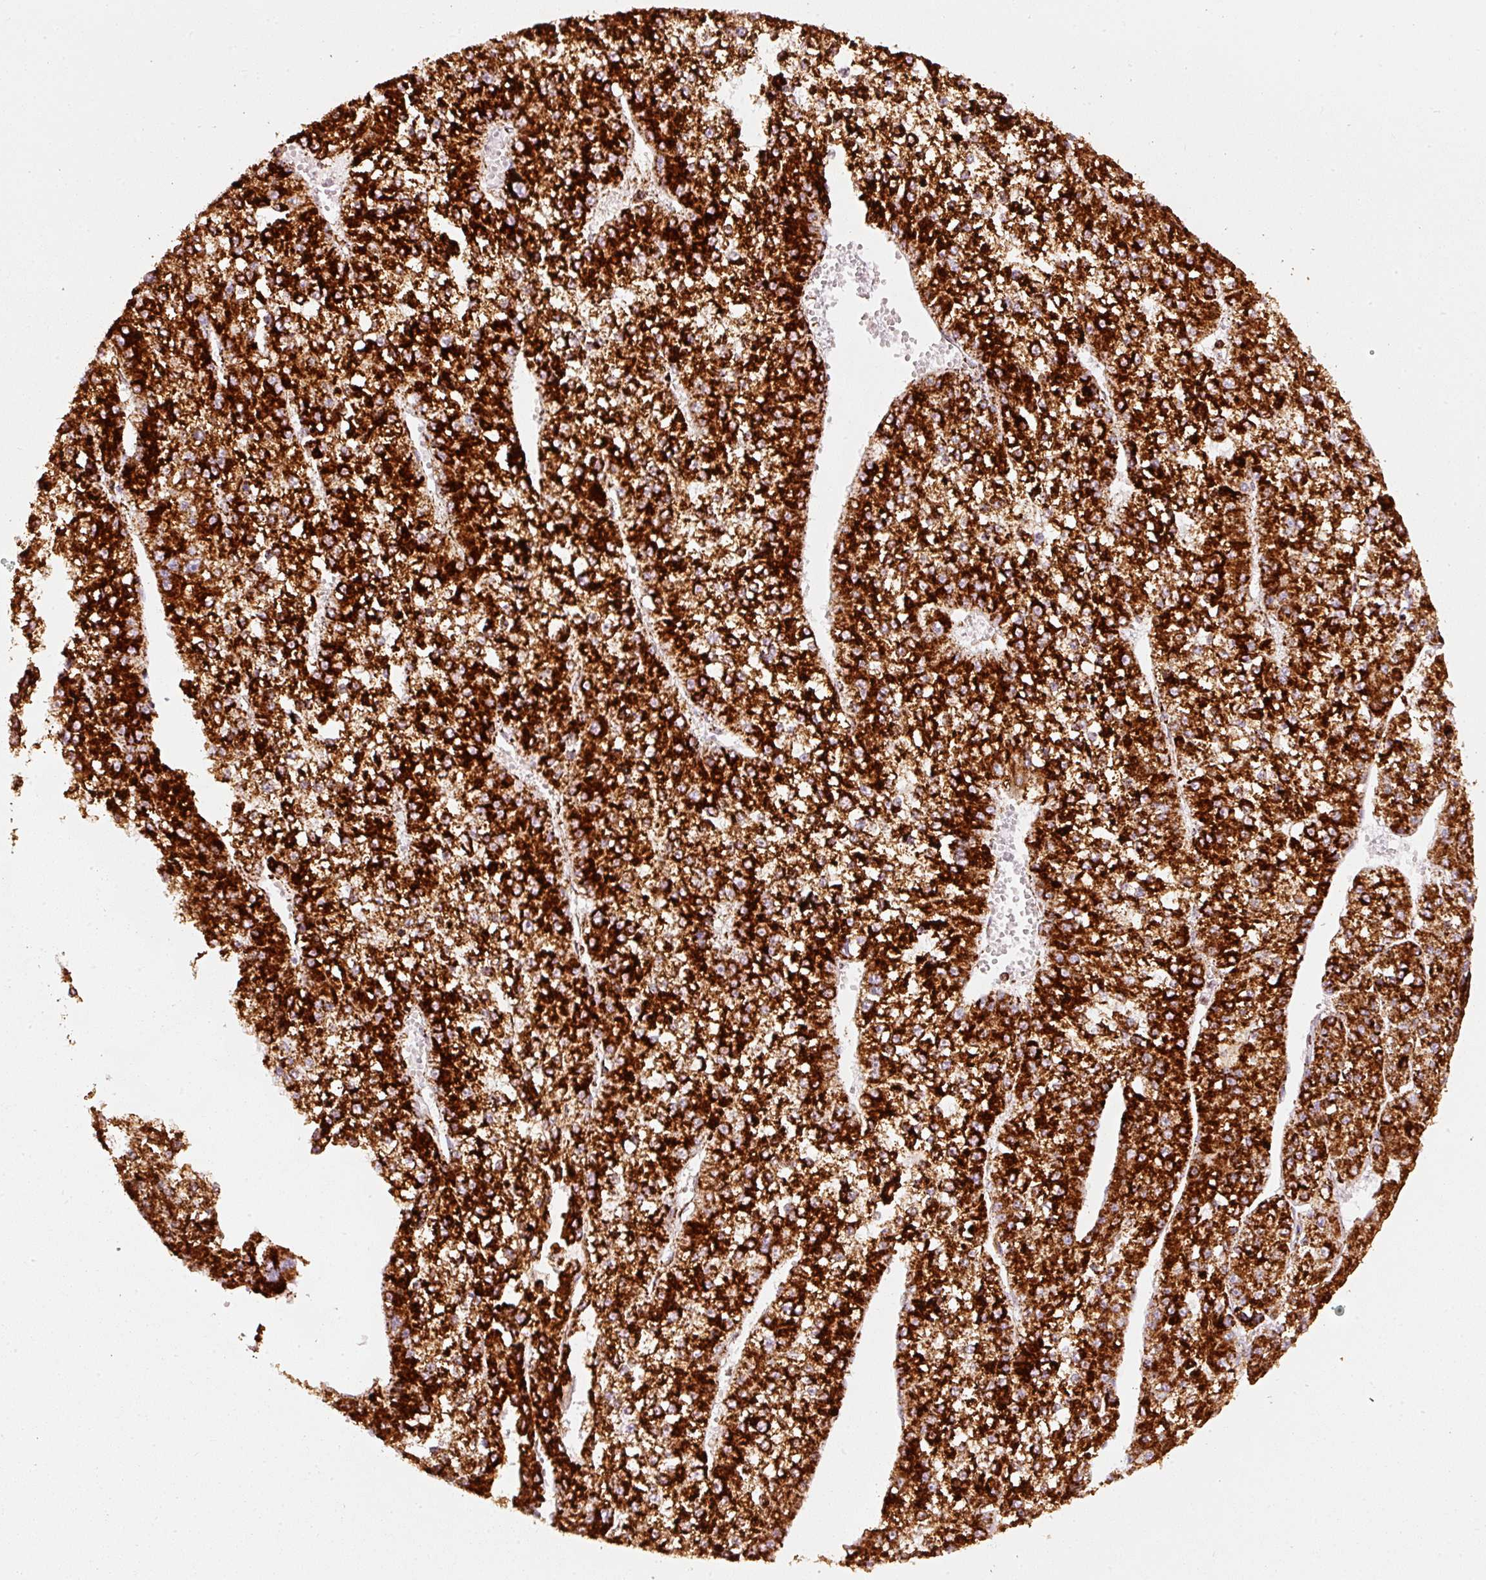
{"staining": {"intensity": "strong", "quantity": ">75%", "location": "cytoplasmic/membranous"}, "tissue": "liver cancer", "cell_type": "Tumor cells", "image_type": "cancer", "snomed": [{"axis": "morphology", "description": "Carcinoma, Hepatocellular, NOS"}, {"axis": "topography", "description": "Liver"}], "caption": "Strong cytoplasmic/membranous protein positivity is identified in about >75% of tumor cells in liver cancer.", "gene": "UQCRC1", "patient": {"sex": "female", "age": 73}}